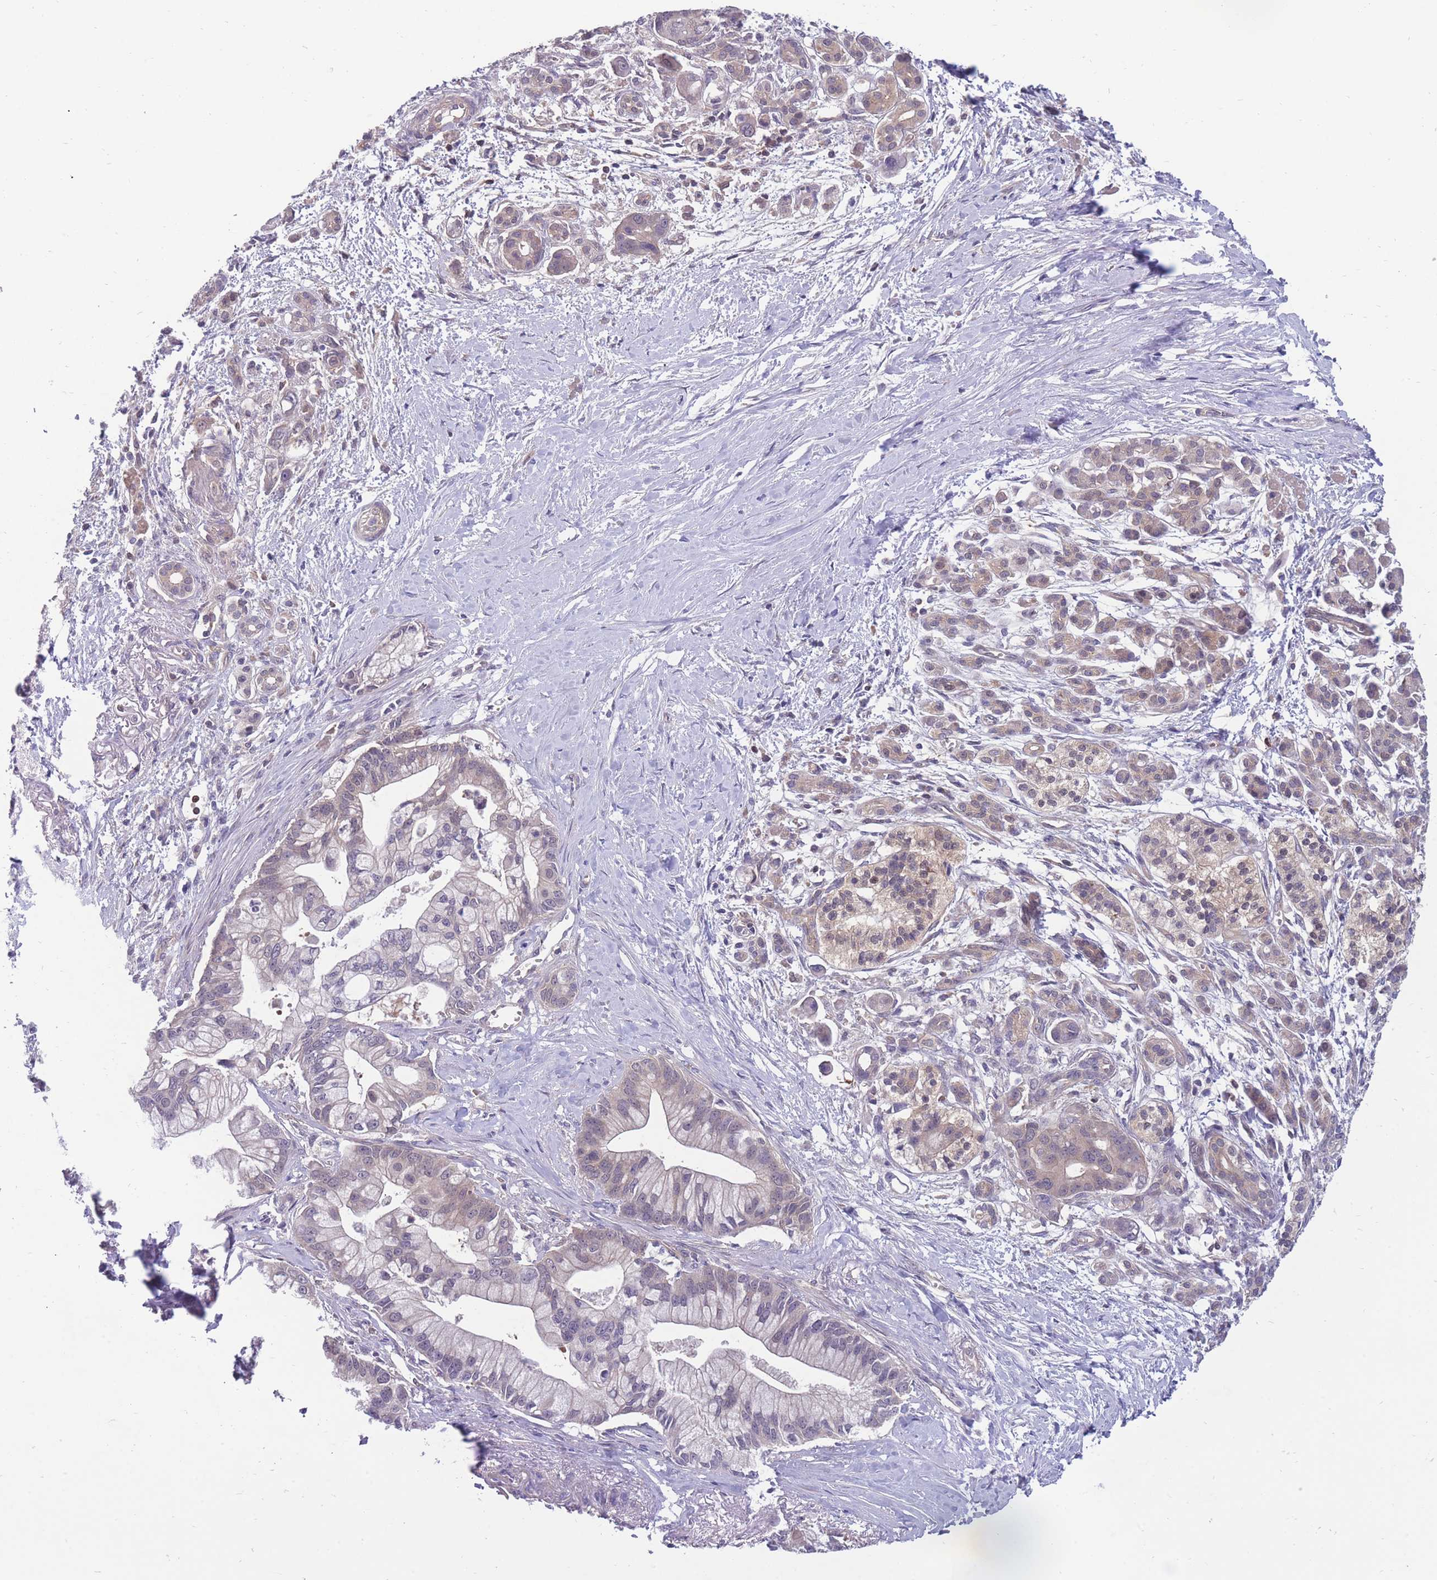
{"staining": {"intensity": "negative", "quantity": "none", "location": "none"}, "tissue": "pancreatic cancer", "cell_type": "Tumor cells", "image_type": "cancer", "snomed": [{"axis": "morphology", "description": "Adenocarcinoma, NOS"}, {"axis": "topography", "description": "Pancreas"}], "caption": "Immunohistochemical staining of pancreatic cancer (adenocarcinoma) exhibits no significant expression in tumor cells. Brightfield microscopy of IHC stained with DAB (brown) and hematoxylin (blue), captured at high magnification.", "gene": "UBE2N", "patient": {"sex": "male", "age": 68}}